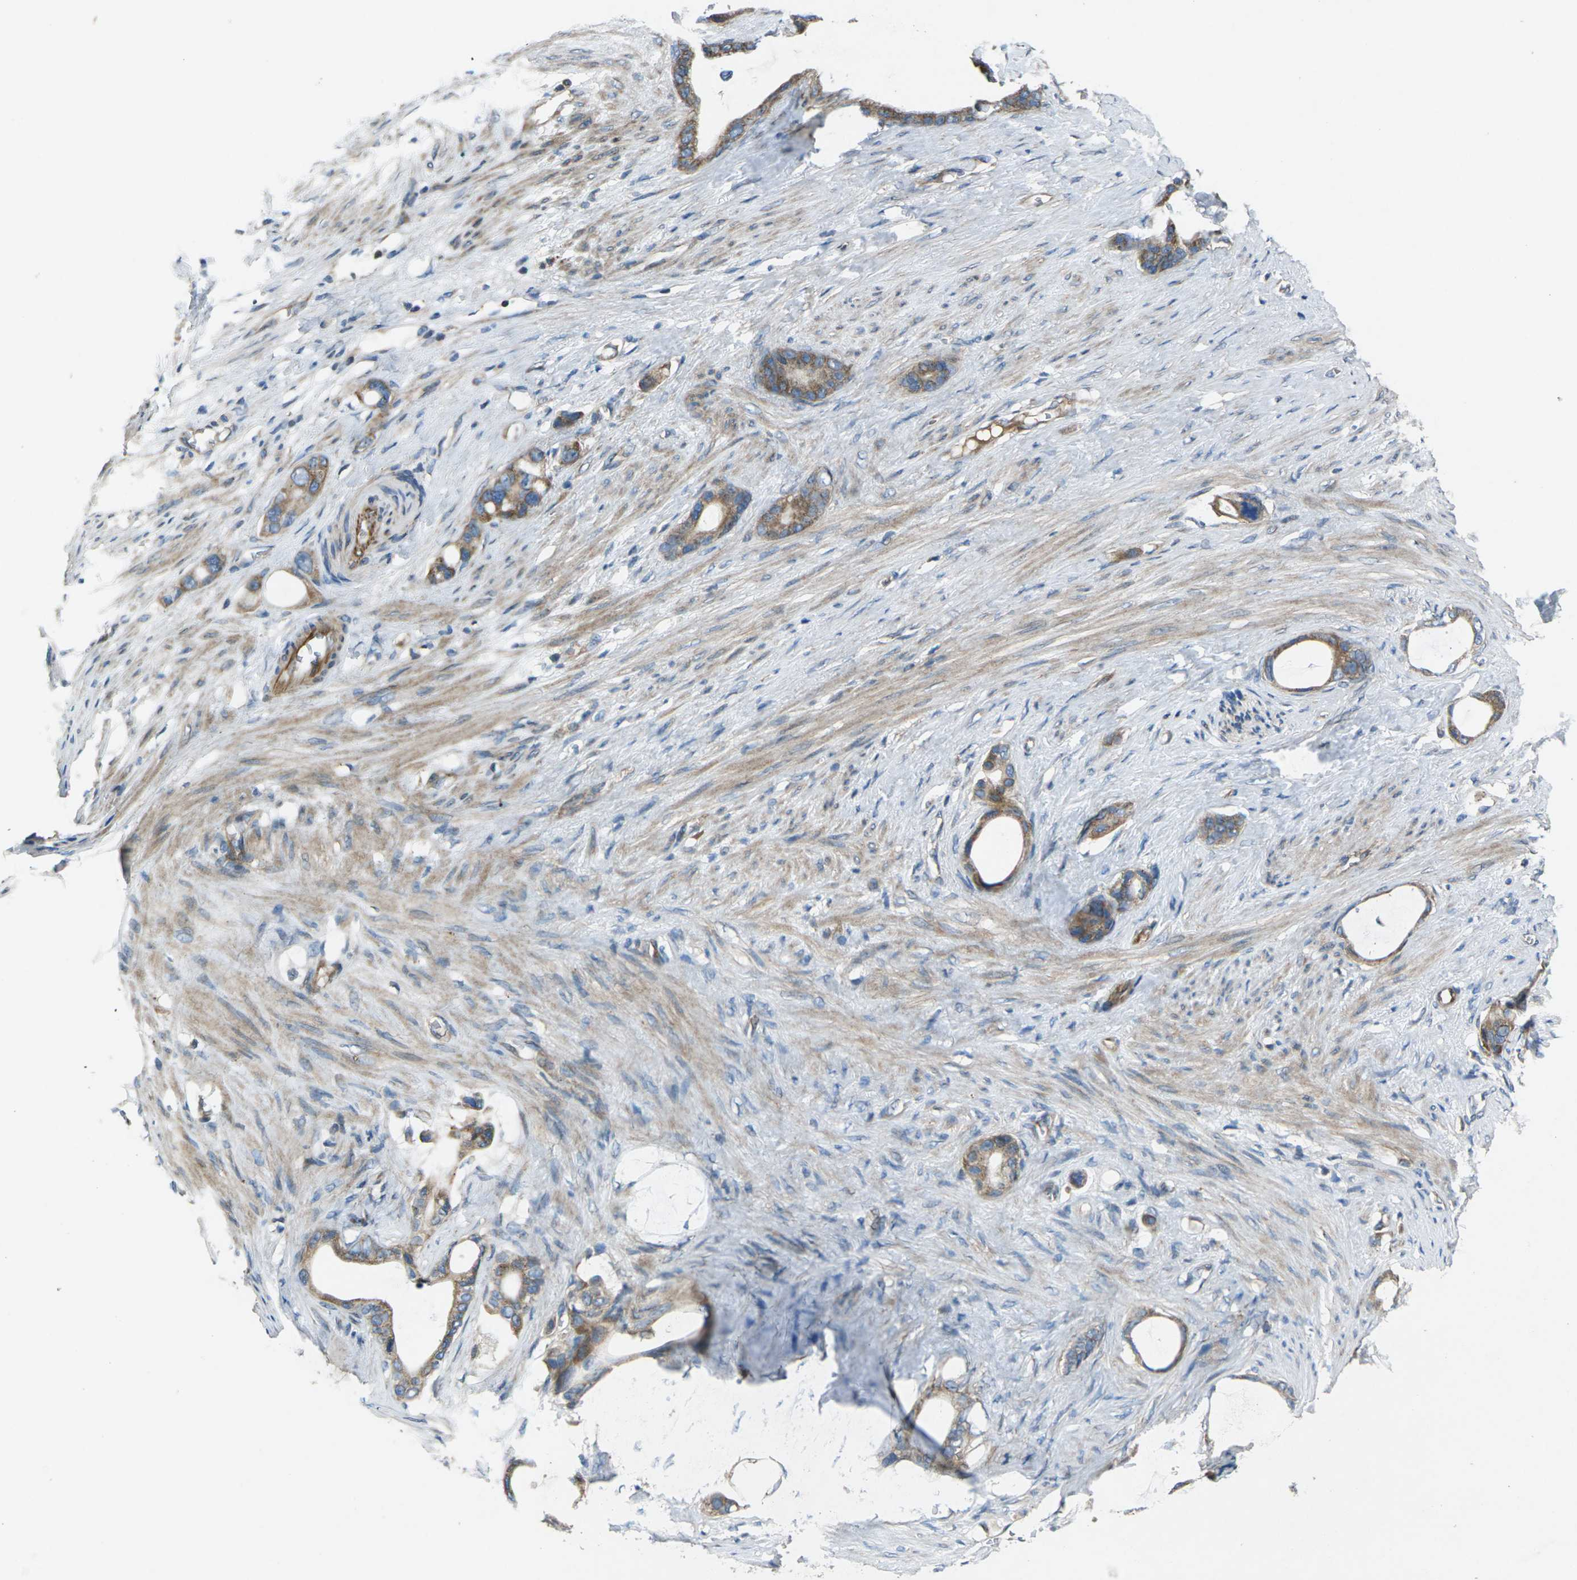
{"staining": {"intensity": "moderate", "quantity": ">75%", "location": "cytoplasmic/membranous"}, "tissue": "stomach cancer", "cell_type": "Tumor cells", "image_type": "cancer", "snomed": [{"axis": "morphology", "description": "Adenocarcinoma, NOS"}, {"axis": "topography", "description": "Stomach"}], "caption": "Adenocarcinoma (stomach) stained for a protein reveals moderate cytoplasmic/membranous positivity in tumor cells.", "gene": "EDNRA", "patient": {"sex": "female", "age": 75}}